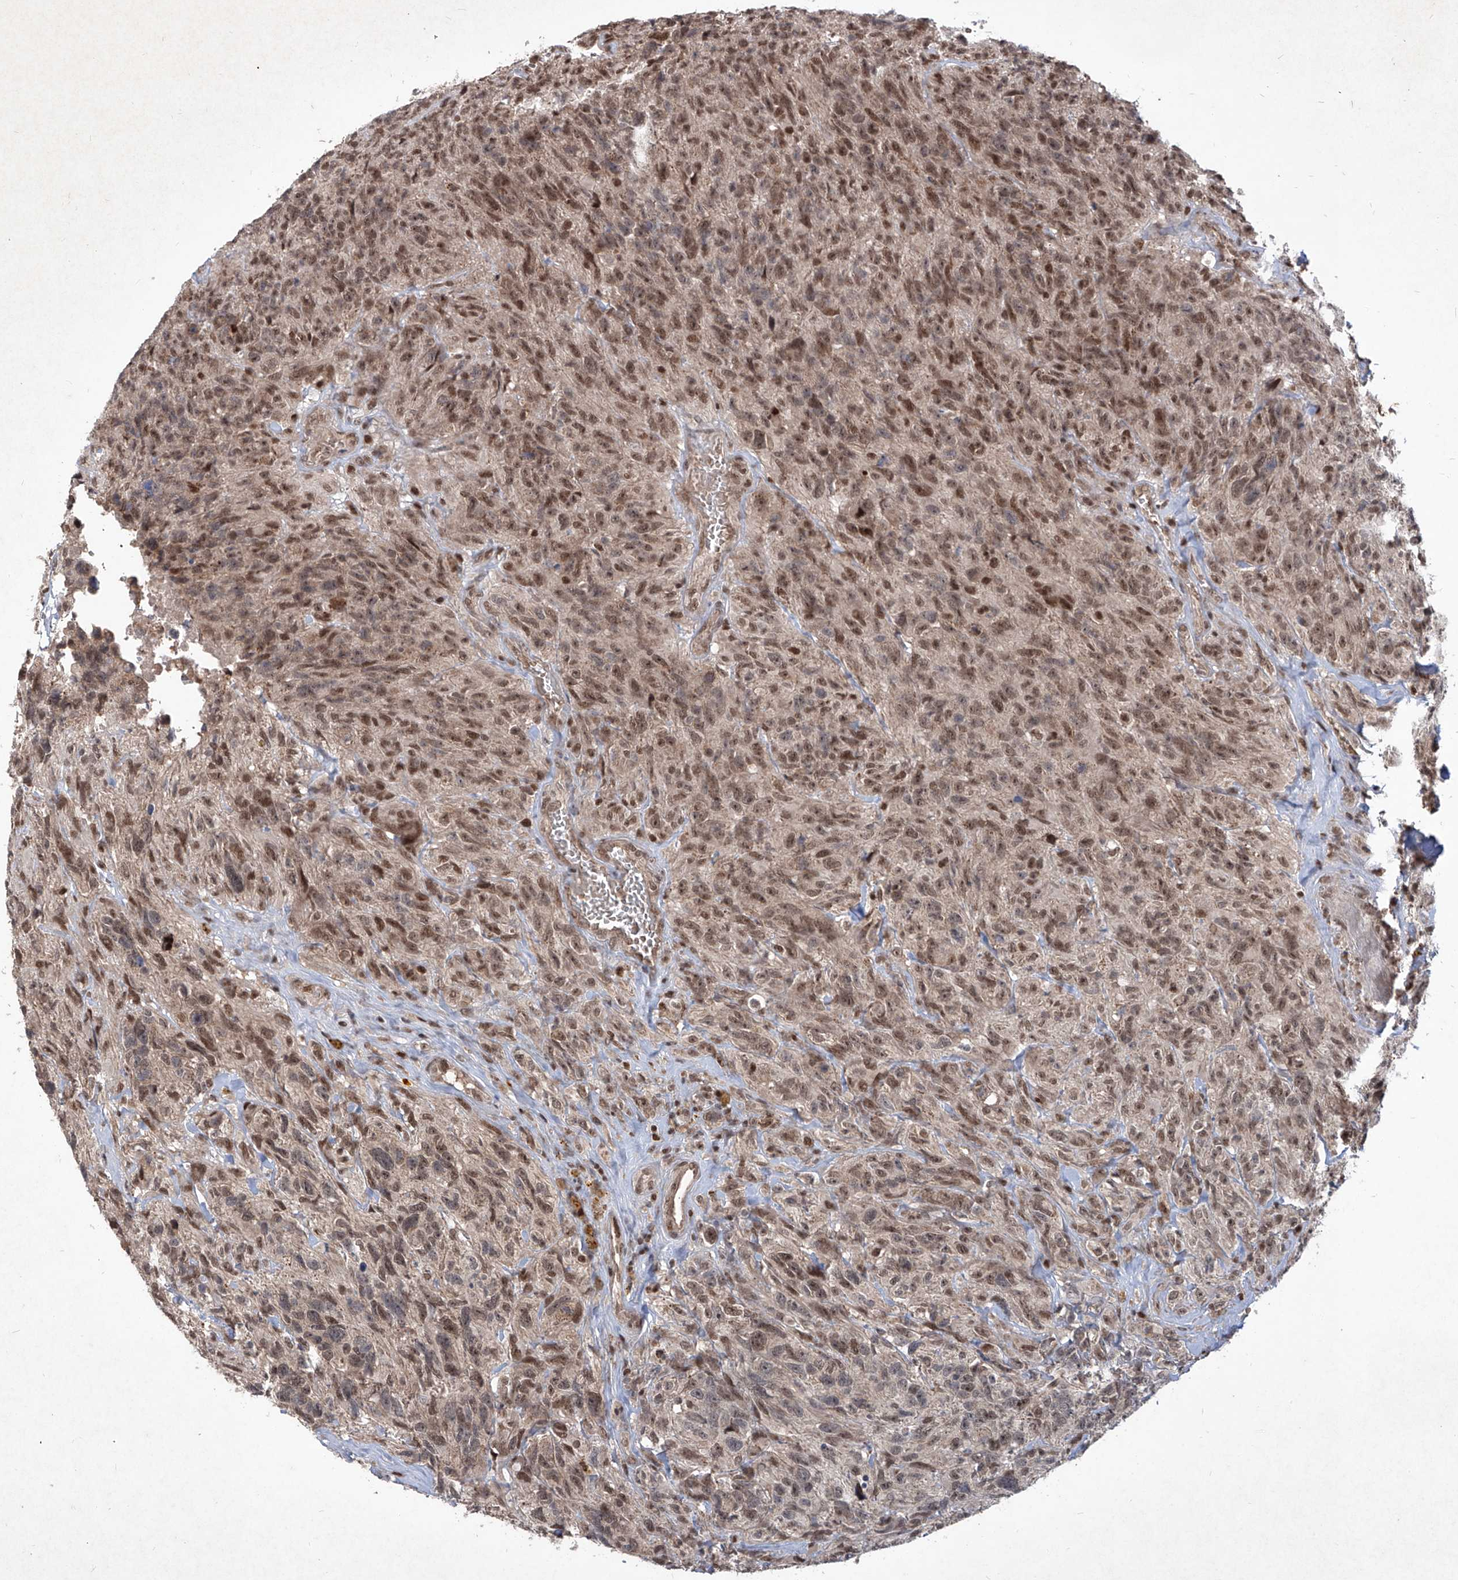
{"staining": {"intensity": "moderate", "quantity": ">75%", "location": "nuclear"}, "tissue": "glioma", "cell_type": "Tumor cells", "image_type": "cancer", "snomed": [{"axis": "morphology", "description": "Glioma, malignant, High grade"}, {"axis": "topography", "description": "Brain"}], "caption": "Protein expression analysis of glioma exhibits moderate nuclear positivity in approximately >75% of tumor cells.", "gene": "IRF2", "patient": {"sex": "male", "age": 69}}